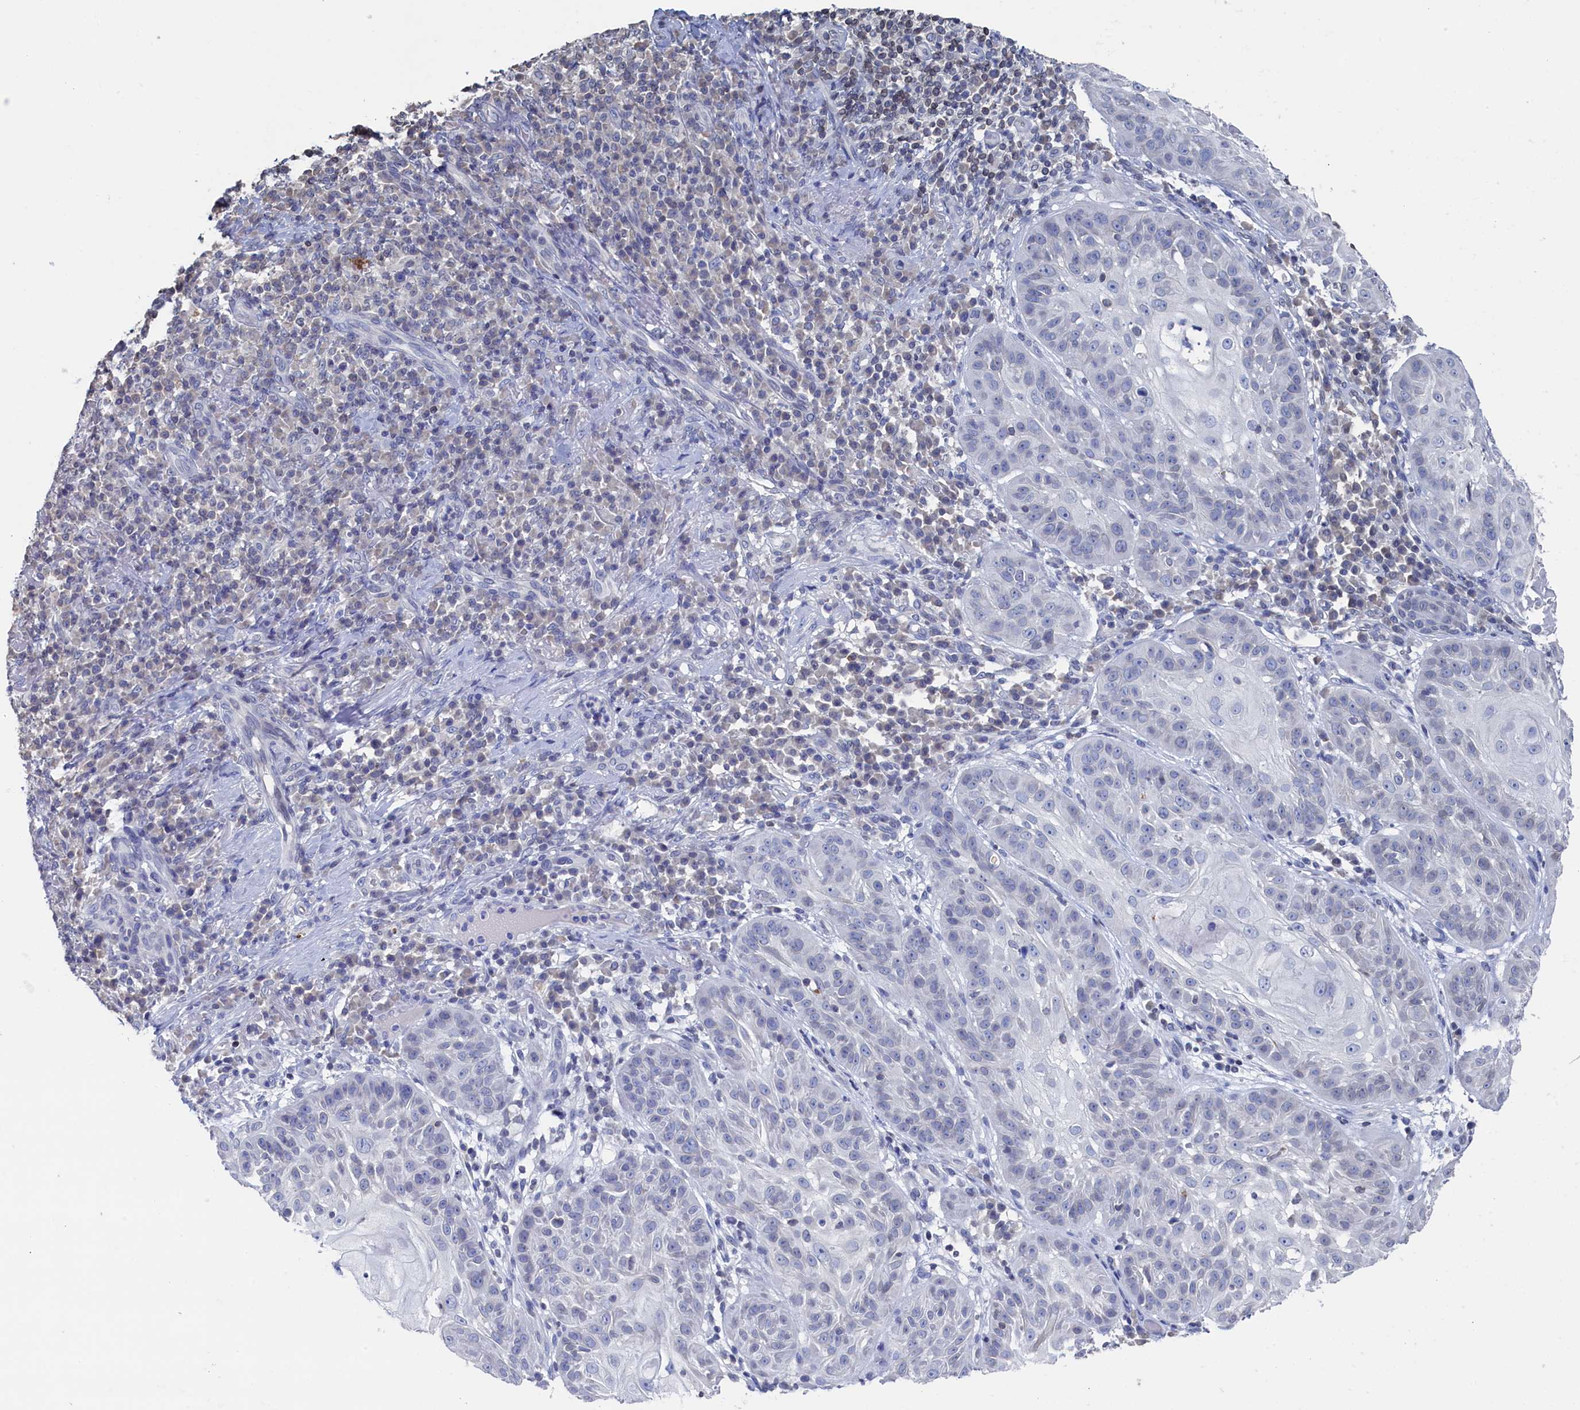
{"staining": {"intensity": "negative", "quantity": "none", "location": "none"}, "tissue": "skin cancer", "cell_type": "Tumor cells", "image_type": "cancer", "snomed": [{"axis": "morphology", "description": "Normal tissue, NOS"}, {"axis": "morphology", "description": "Basal cell carcinoma"}, {"axis": "topography", "description": "Skin"}], "caption": "A high-resolution micrograph shows IHC staining of skin cancer (basal cell carcinoma), which displays no significant staining in tumor cells.", "gene": "C11orf54", "patient": {"sex": "male", "age": 93}}